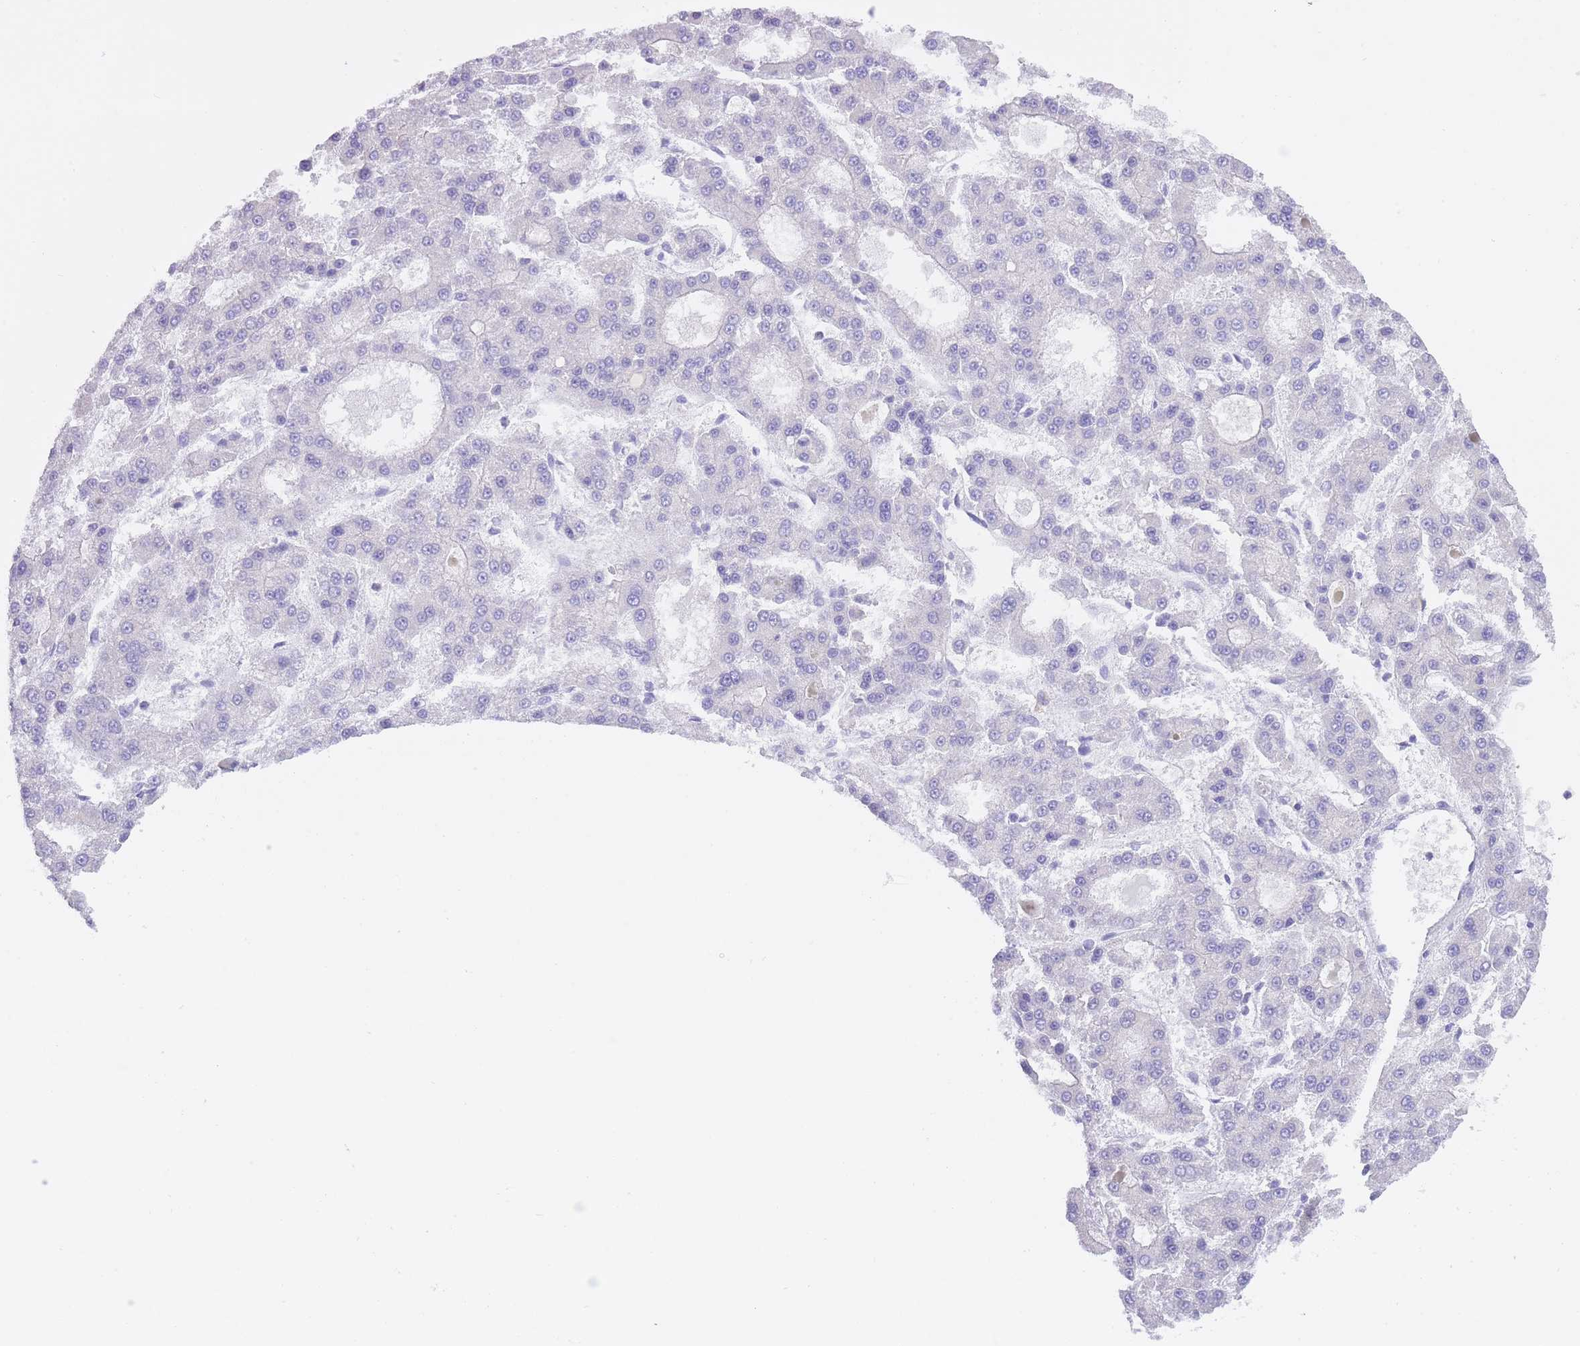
{"staining": {"intensity": "negative", "quantity": "none", "location": "none"}, "tissue": "liver cancer", "cell_type": "Tumor cells", "image_type": "cancer", "snomed": [{"axis": "morphology", "description": "Carcinoma, Hepatocellular, NOS"}, {"axis": "topography", "description": "Liver"}], "caption": "High magnification brightfield microscopy of hepatocellular carcinoma (liver) stained with DAB (brown) and counterstained with hematoxylin (blue): tumor cells show no significant expression.", "gene": "LDB3", "patient": {"sex": "male", "age": 70}}